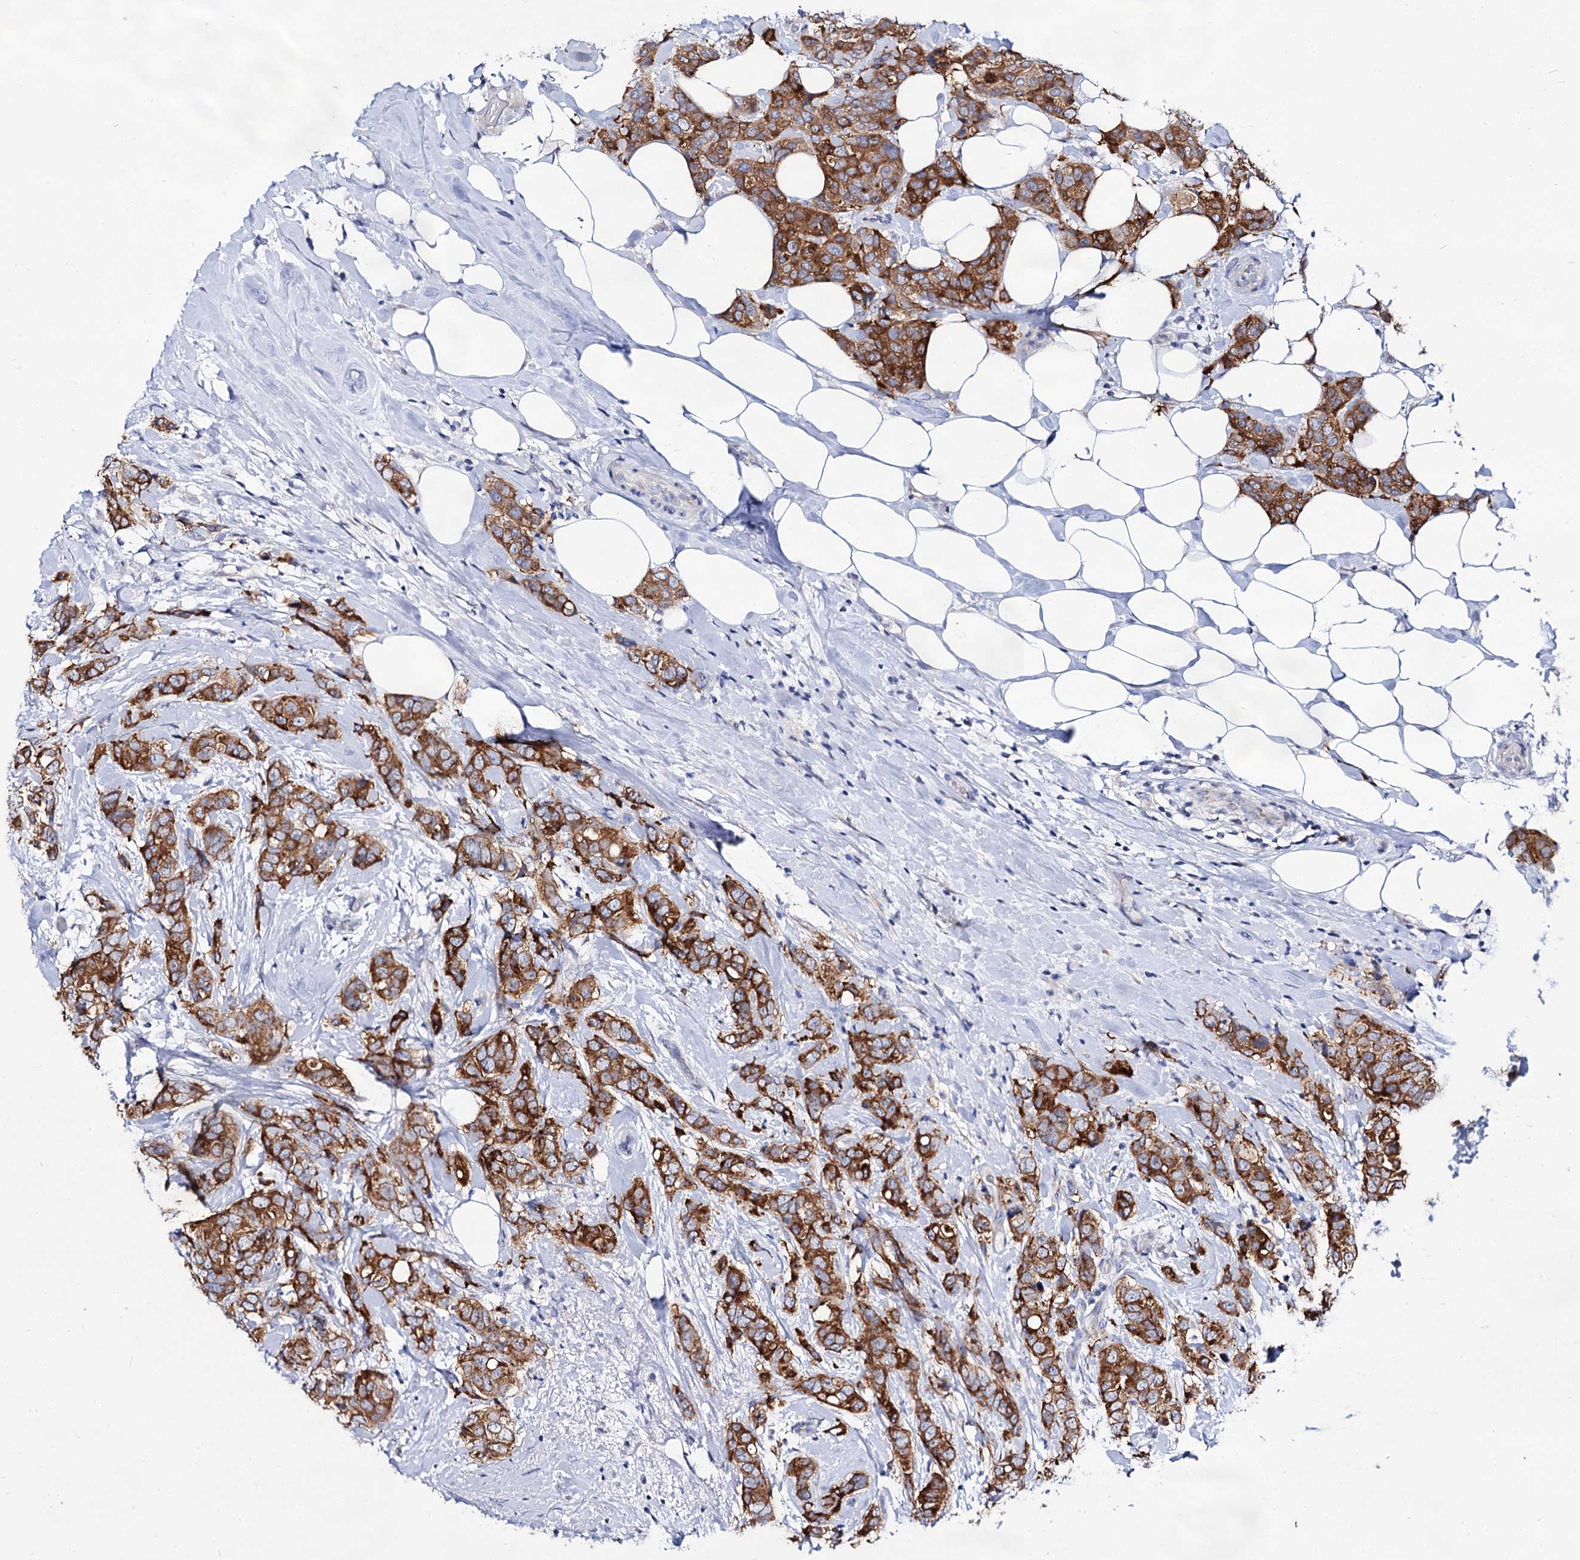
{"staining": {"intensity": "moderate", "quantity": ">75%", "location": "cytoplasmic/membranous"}, "tissue": "breast cancer", "cell_type": "Tumor cells", "image_type": "cancer", "snomed": [{"axis": "morphology", "description": "Lobular carcinoma"}, {"axis": "topography", "description": "Breast"}], "caption": "Protein analysis of breast cancer (lobular carcinoma) tissue reveals moderate cytoplasmic/membranous staining in about >75% of tumor cells.", "gene": "ARFIP2", "patient": {"sex": "female", "age": 51}}